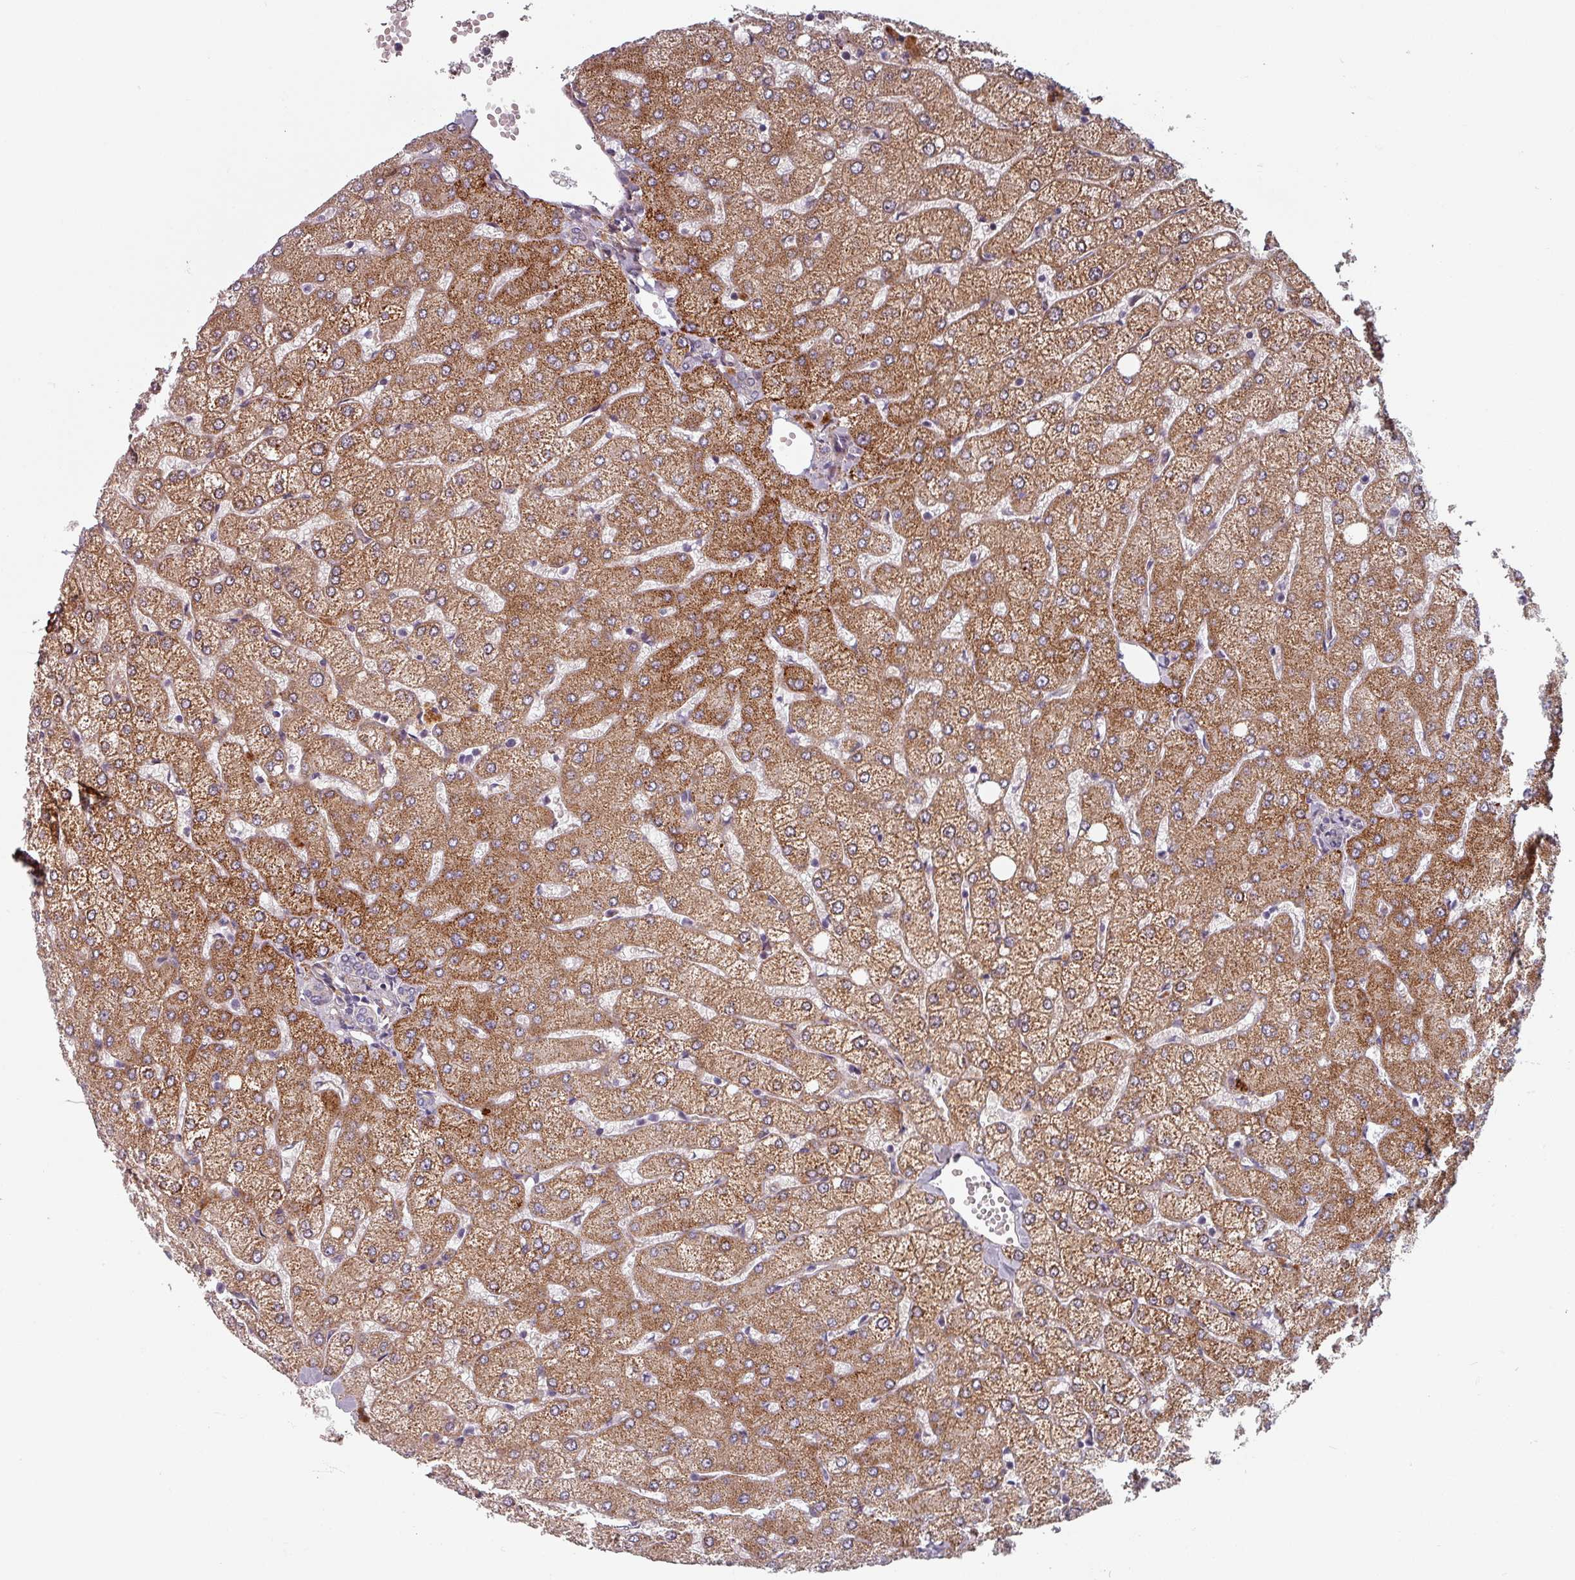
{"staining": {"intensity": "negative", "quantity": "none", "location": "none"}, "tissue": "liver", "cell_type": "Cholangiocytes", "image_type": "normal", "snomed": [{"axis": "morphology", "description": "Normal tissue, NOS"}, {"axis": "topography", "description": "Liver"}], "caption": "High magnification brightfield microscopy of normal liver stained with DAB (3,3'-diaminobenzidine) (brown) and counterstained with hematoxylin (blue): cholangiocytes show no significant positivity. (Stains: DAB immunohistochemistry with hematoxylin counter stain, Microscopy: brightfield microscopy at high magnification).", "gene": "CYB5RL", "patient": {"sex": "female", "age": 54}}